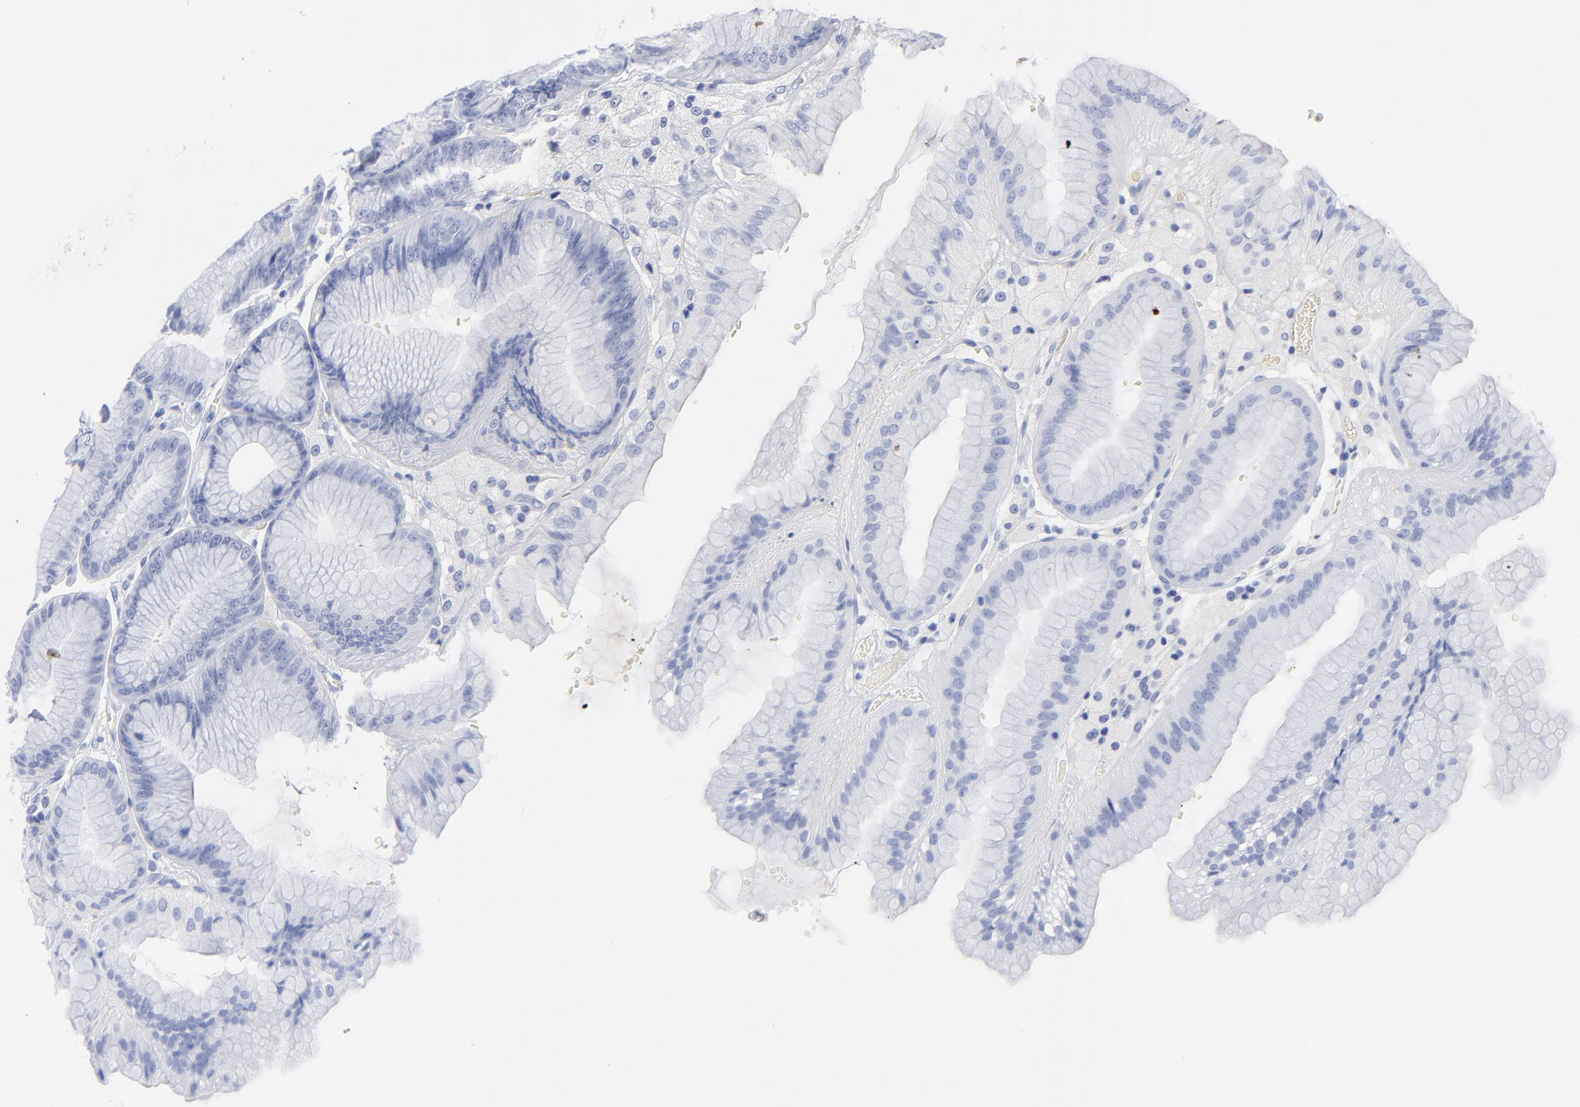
{"staining": {"intensity": "negative", "quantity": "none", "location": "none"}, "tissue": "stomach", "cell_type": "Glandular cells", "image_type": "normal", "snomed": [{"axis": "morphology", "description": "Normal tissue, NOS"}, {"axis": "topography", "description": "Stomach, lower"}], "caption": "An immunohistochemistry histopathology image of unremarkable stomach is shown. There is no staining in glandular cells of stomach.", "gene": "ACY1", "patient": {"sex": "male", "age": 71}}